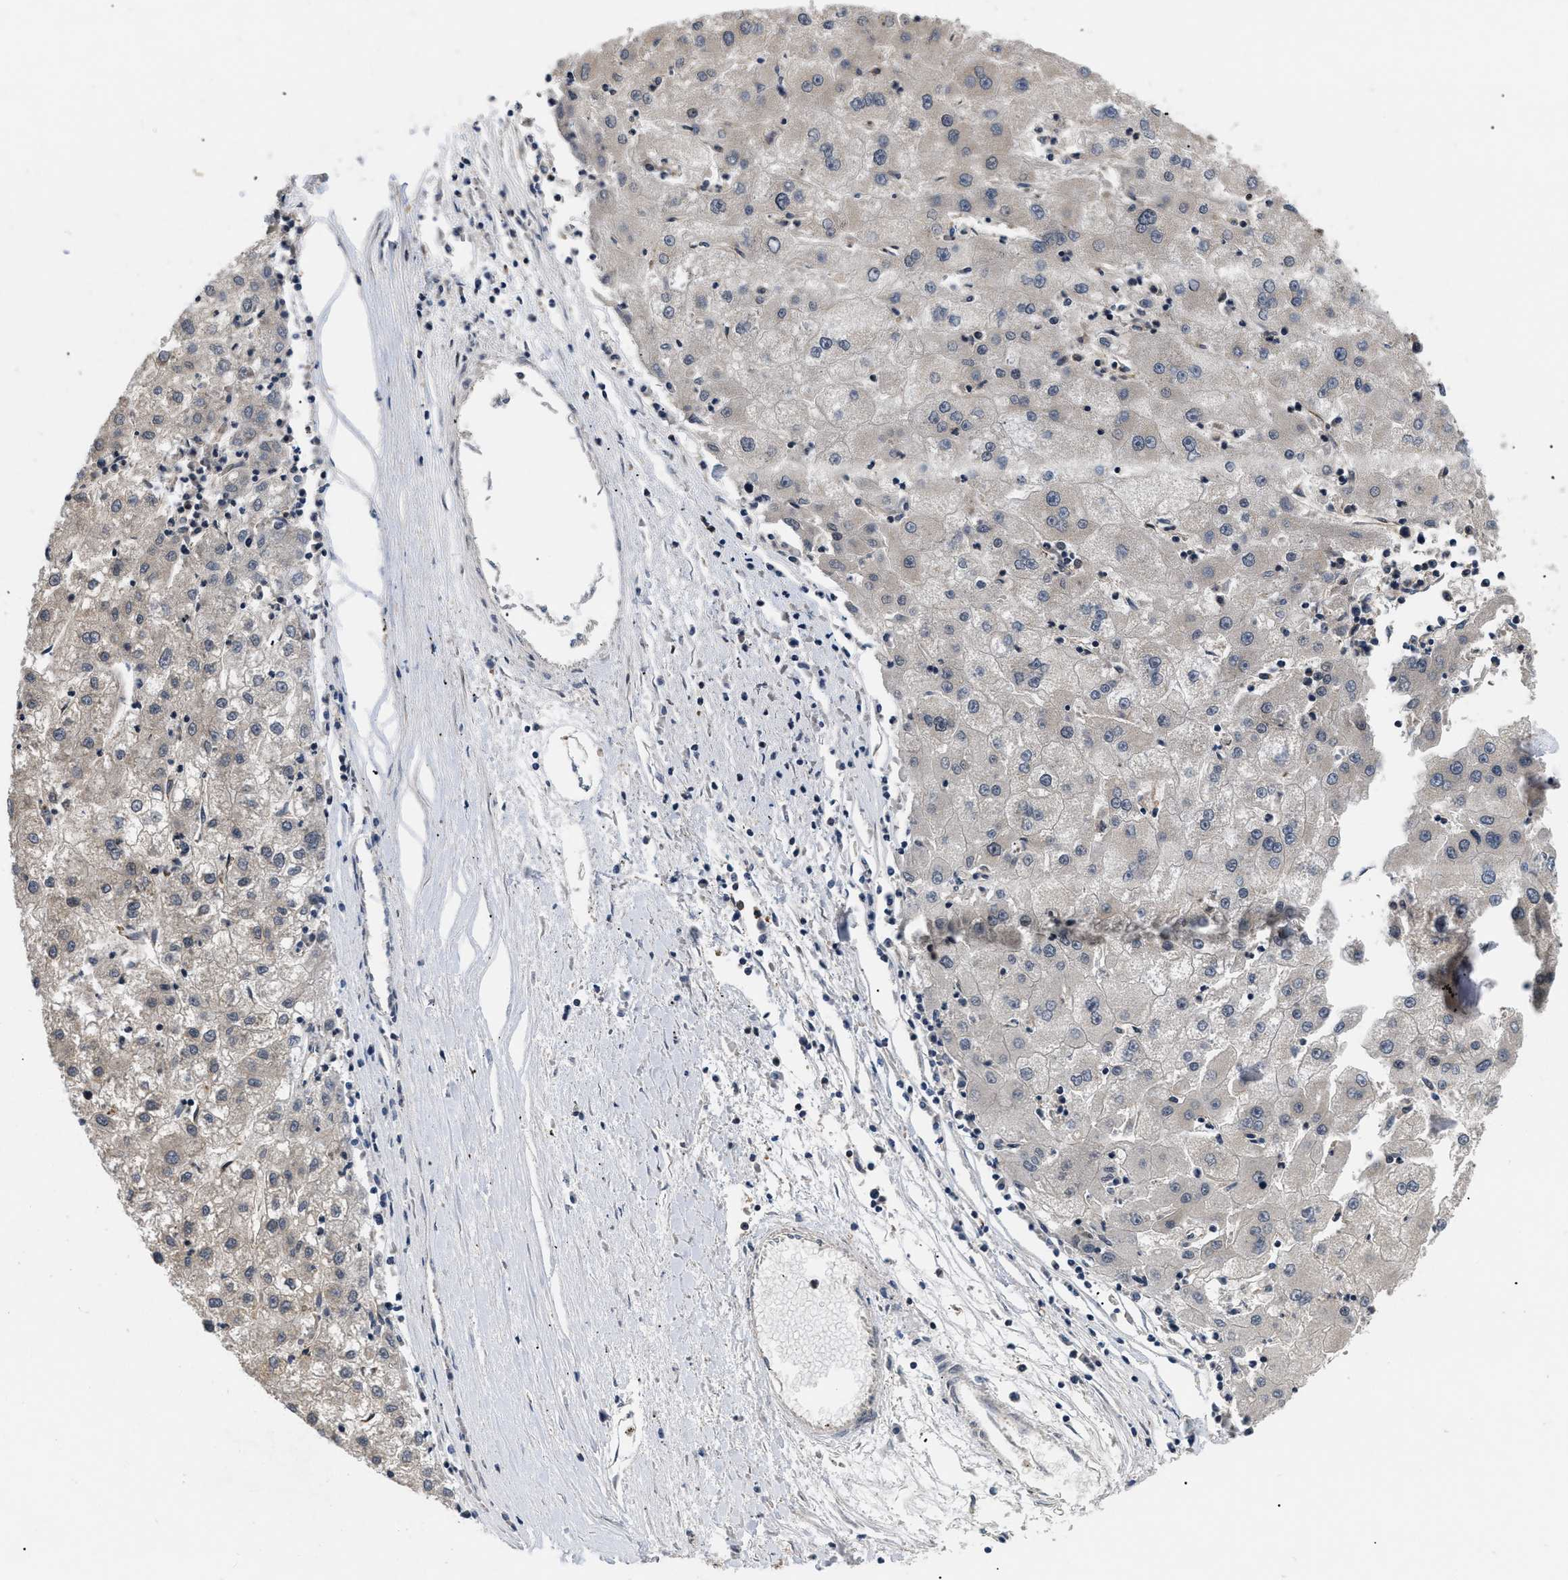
{"staining": {"intensity": "weak", "quantity": "<25%", "location": "cytoplasmic/membranous"}, "tissue": "liver cancer", "cell_type": "Tumor cells", "image_type": "cancer", "snomed": [{"axis": "morphology", "description": "Carcinoma, Hepatocellular, NOS"}, {"axis": "topography", "description": "Liver"}], "caption": "Photomicrograph shows no protein positivity in tumor cells of liver hepatocellular carcinoma tissue.", "gene": "HMGCR", "patient": {"sex": "male", "age": 72}}